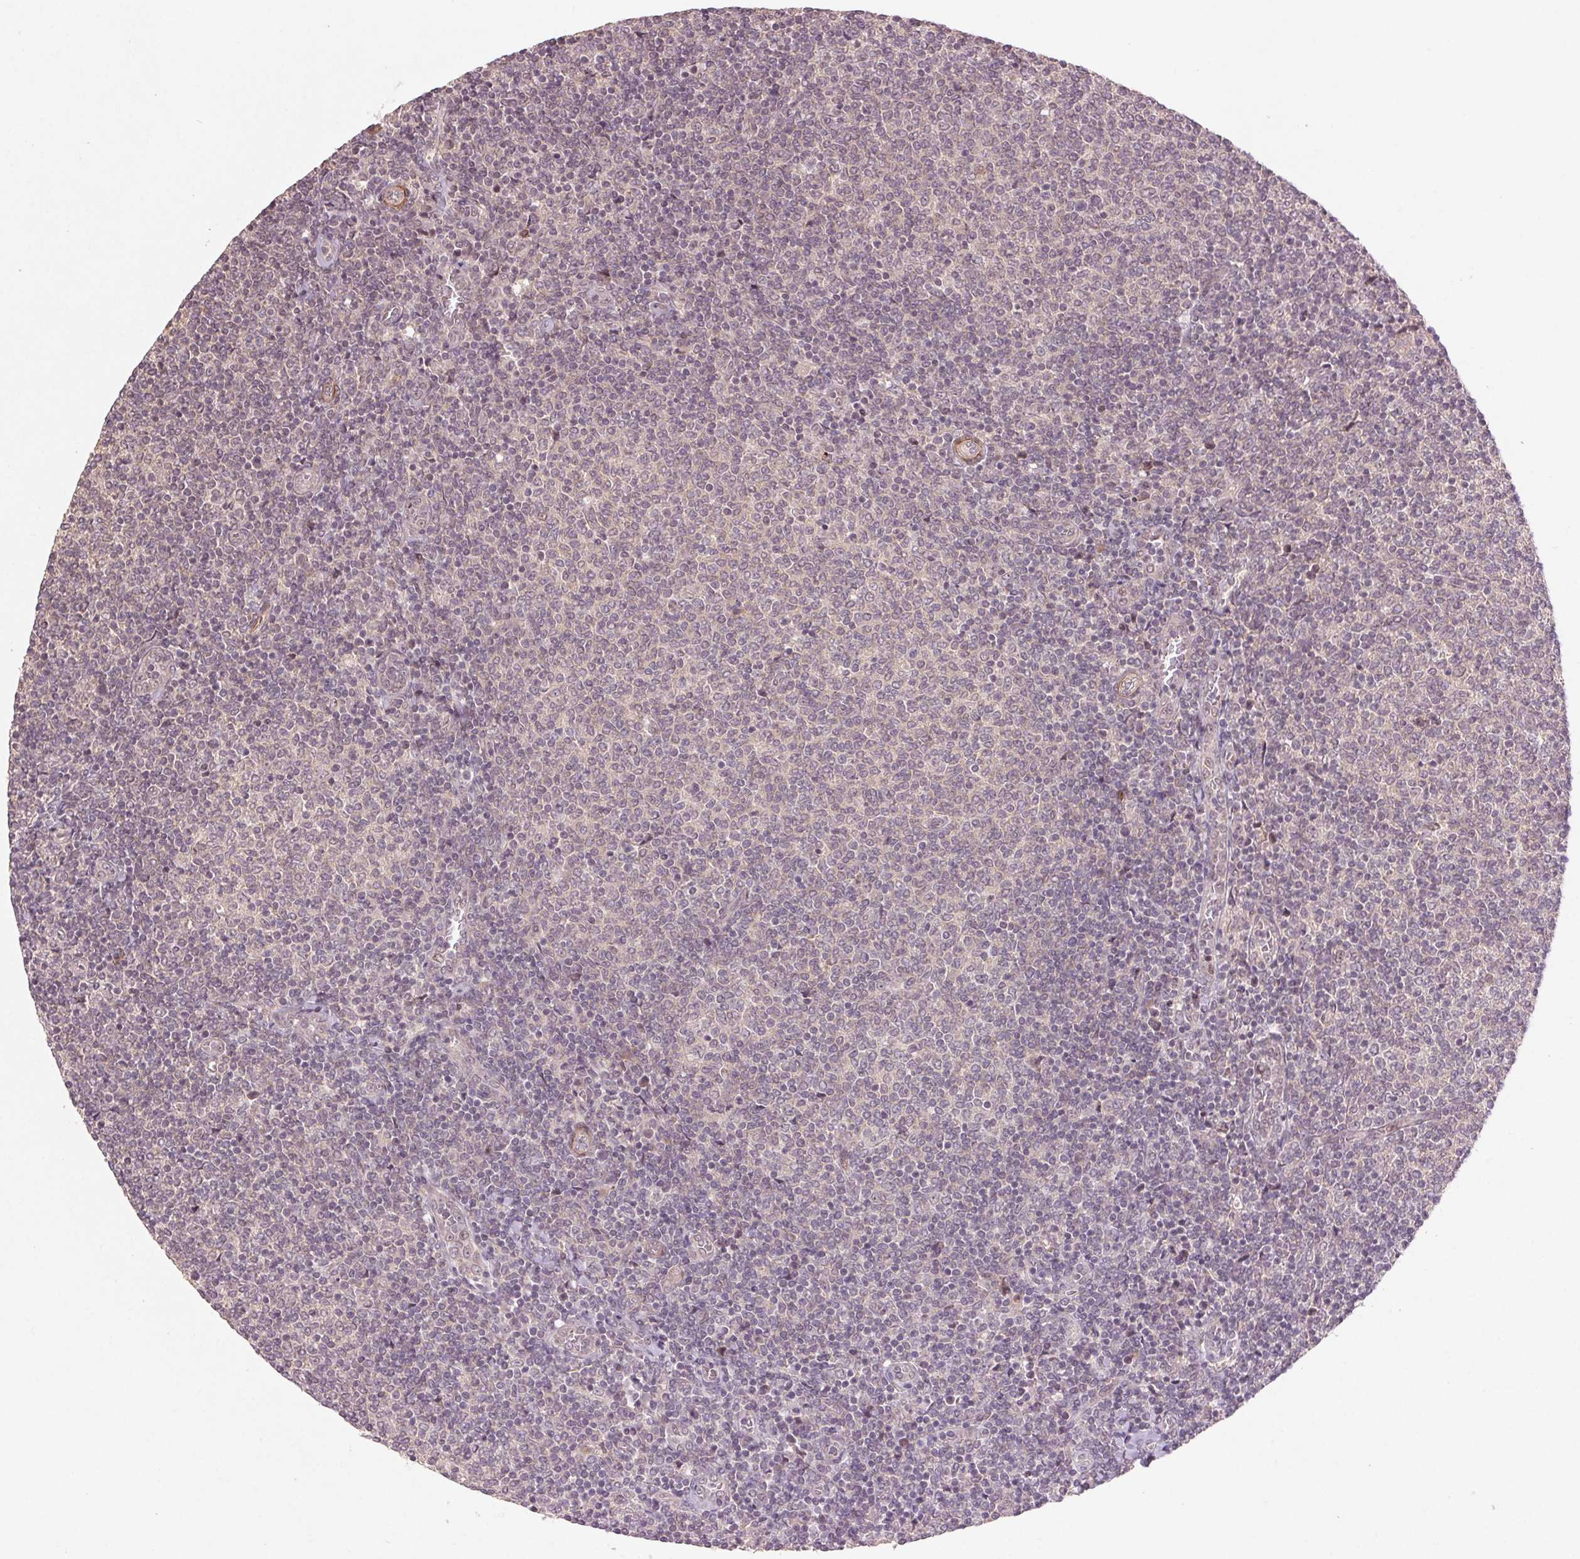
{"staining": {"intensity": "negative", "quantity": "none", "location": "none"}, "tissue": "lymphoma", "cell_type": "Tumor cells", "image_type": "cancer", "snomed": [{"axis": "morphology", "description": "Malignant lymphoma, non-Hodgkin's type, Low grade"}, {"axis": "topography", "description": "Lymph node"}], "caption": "Lymphoma was stained to show a protein in brown. There is no significant staining in tumor cells.", "gene": "SMLR1", "patient": {"sex": "male", "age": 52}}